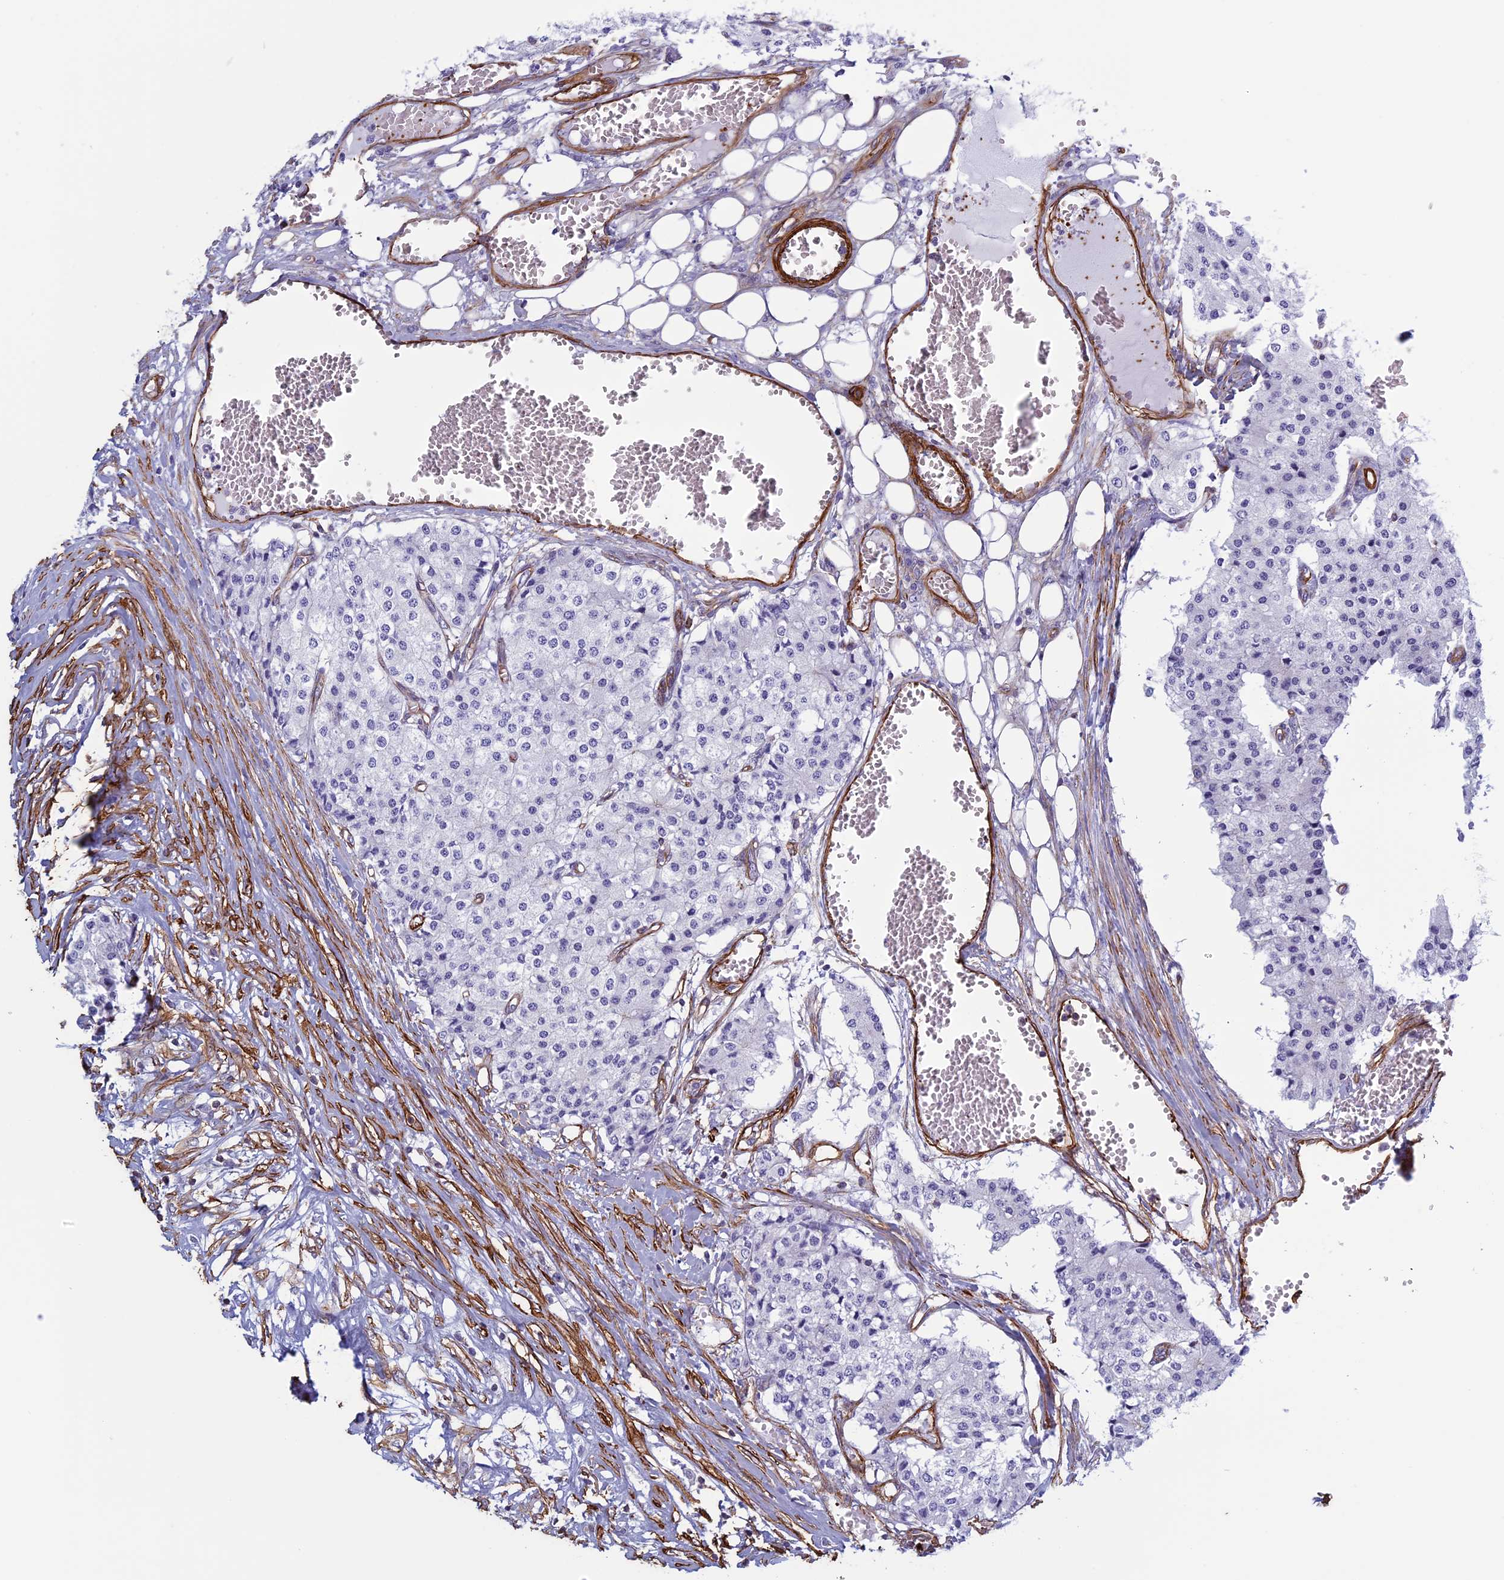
{"staining": {"intensity": "negative", "quantity": "none", "location": "none"}, "tissue": "carcinoid", "cell_type": "Tumor cells", "image_type": "cancer", "snomed": [{"axis": "morphology", "description": "Carcinoid, malignant, NOS"}, {"axis": "topography", "description": "Colon"}], "caption": "IHC micrograph of neoplastic tissue: carcinoid stained with DAB displays no significant protein expression in tumor cells. (DAB (3,3'-diaminobenzidine) immunohistochemistry (IHC) visualized using brightfield microscopy, high magnification).", "gene": "ANGPTL2", "patient": {"sex": "female", "age": 52}}